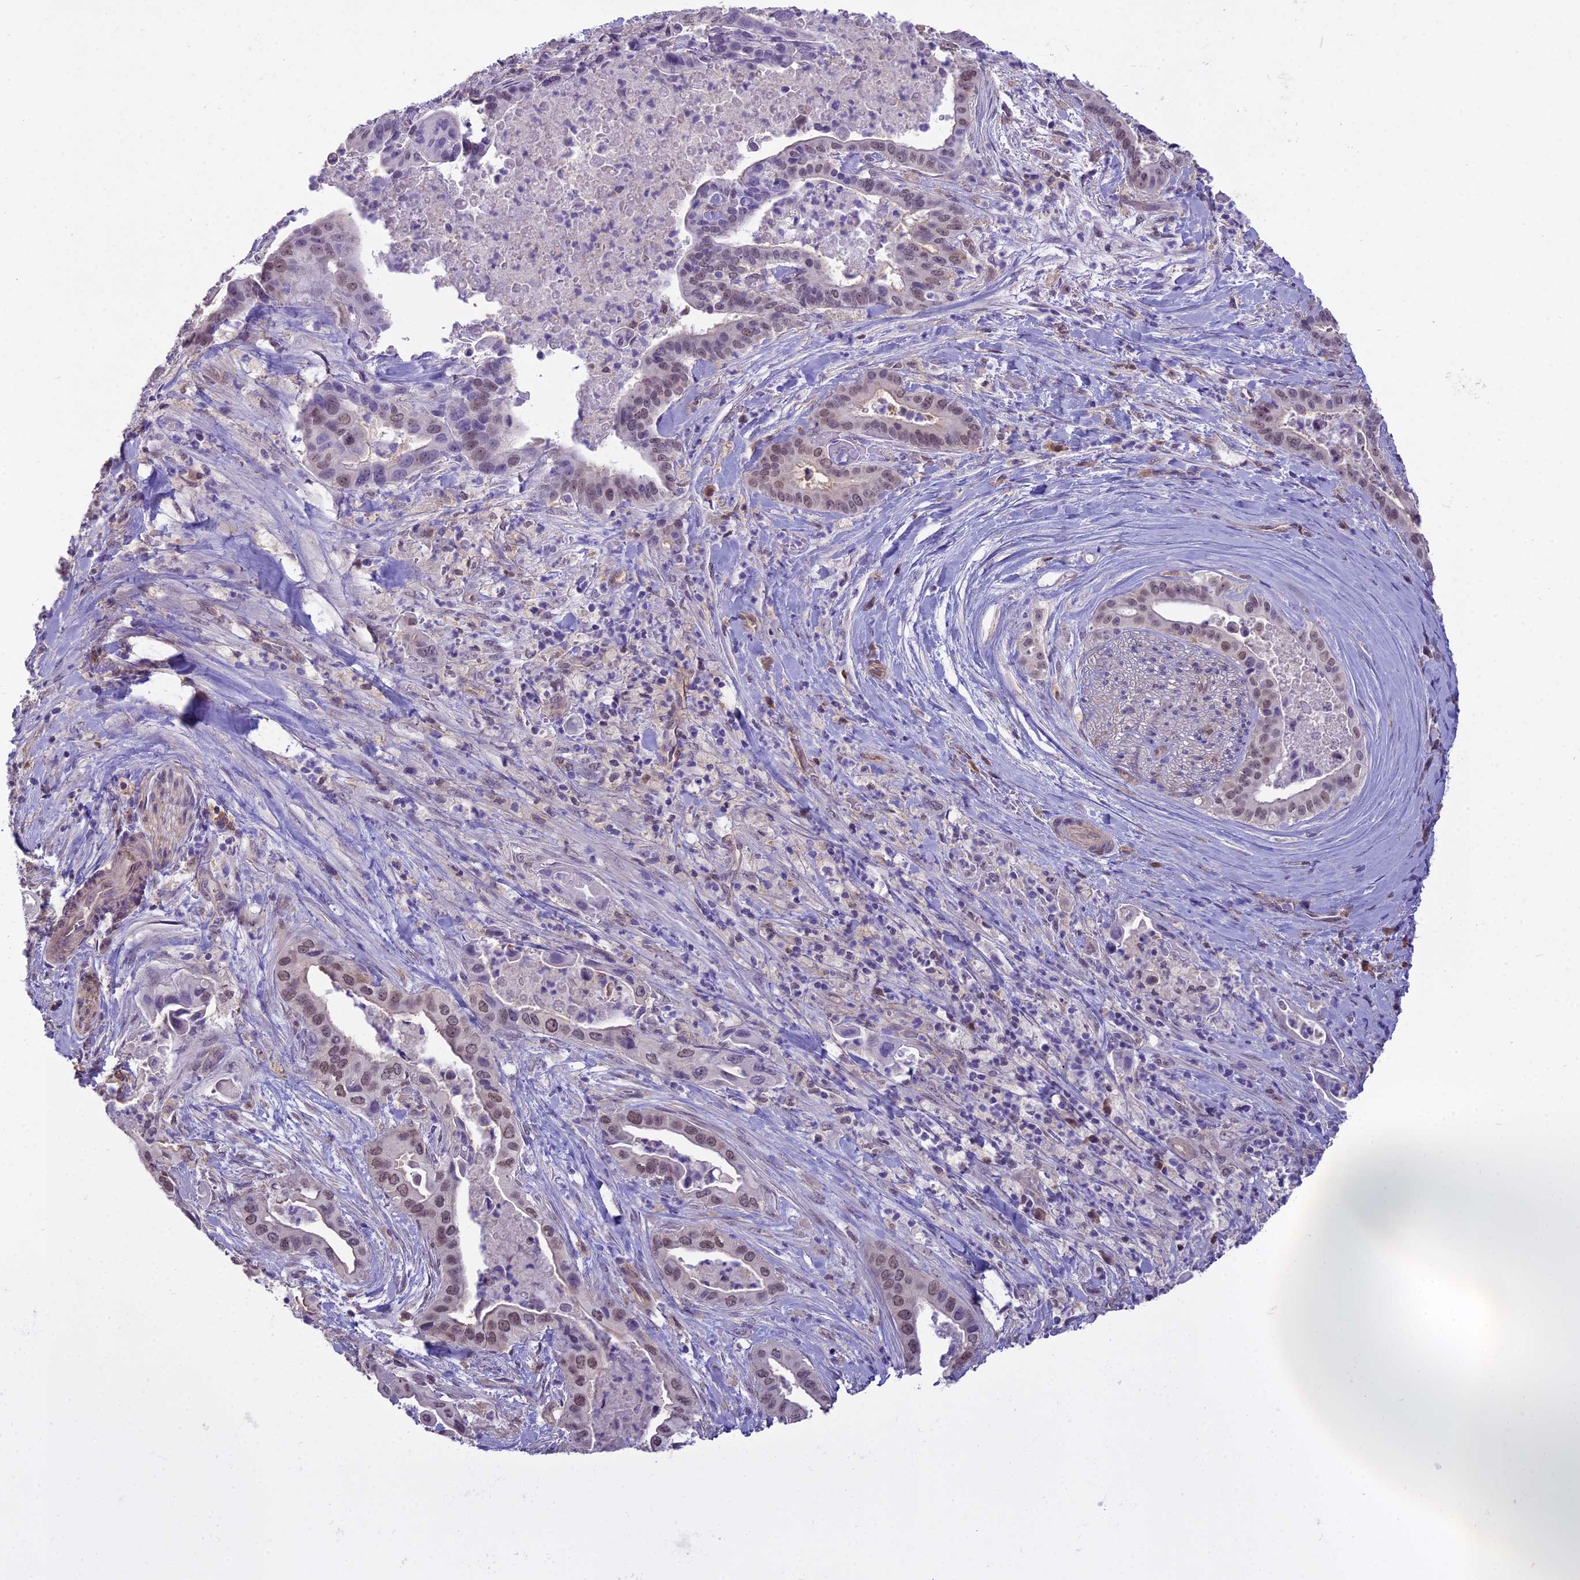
{"staining": {"intensity": "weak", "quantity": "25%-75%", "location": "nuclear"}, "tissue": "pancreatic cancer", "cell_type": "Tumor cells", "image_type": "cancer", "snomed": [{"axis": "morphology", "description": "Adenocarcinoma, NOS"}, {"axis": "topography", "description": "Pancreas"}], "caption": "This is a photomicrograph of immunohistochemistry staining of pancreatic cancer, which shows weak staining in the nuclear of tumor cells.", "gene": "BLNK", "patient": {"sex": "female", "age": 77}}